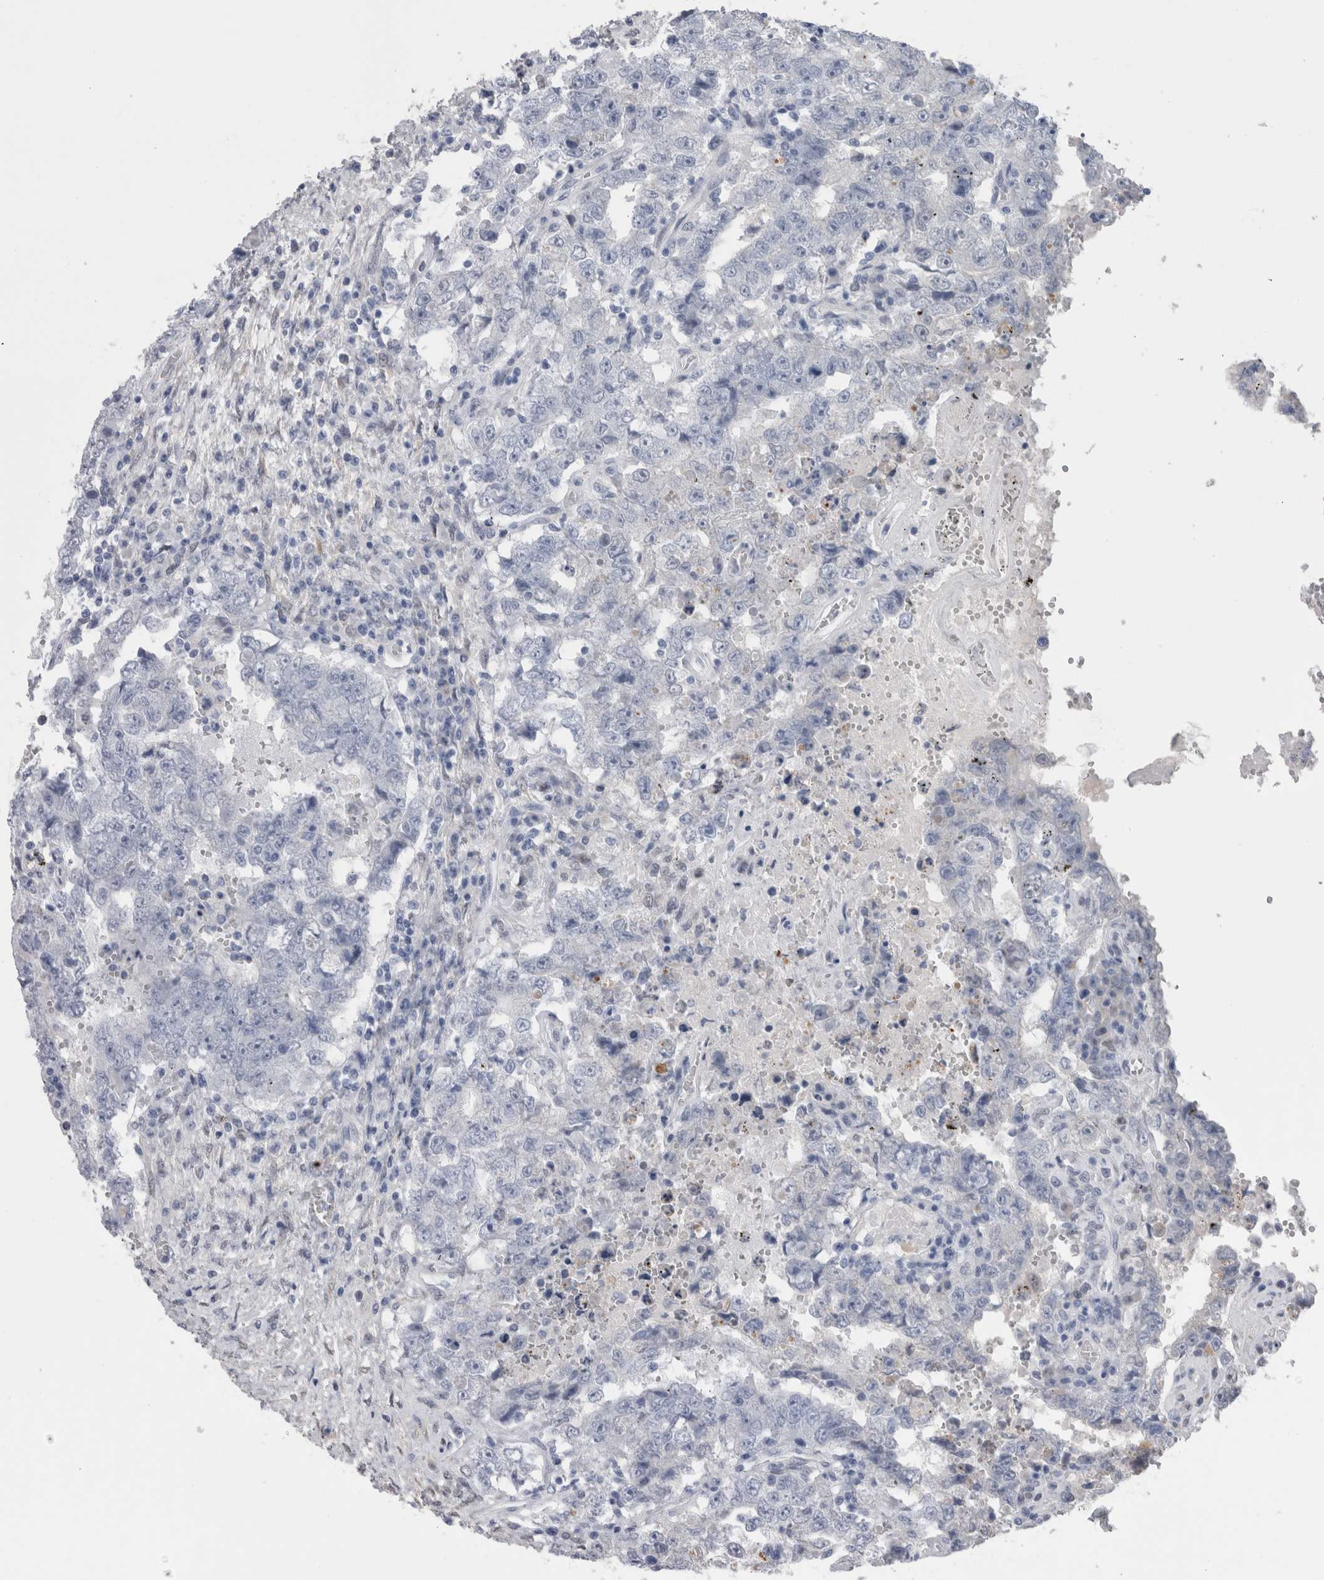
{"staining": {"intensity": "negative", "quantity": "none", "location": "none"}, "tissue": "testis cancer", "cell_type": "Tumor cells", "image_type": "cancer", "snomed": [{"axis": "morphology", "description": "Carcinoma, Embryonal, NOS"}, {"axis": "topography", "description": "Testis"}], "caption": "This is an immunohistochemistry micrograph of testis cancer. There is no staining in tumor cells.", "gene": "CA8", "patient": {"sex": "male", "age": 26}}